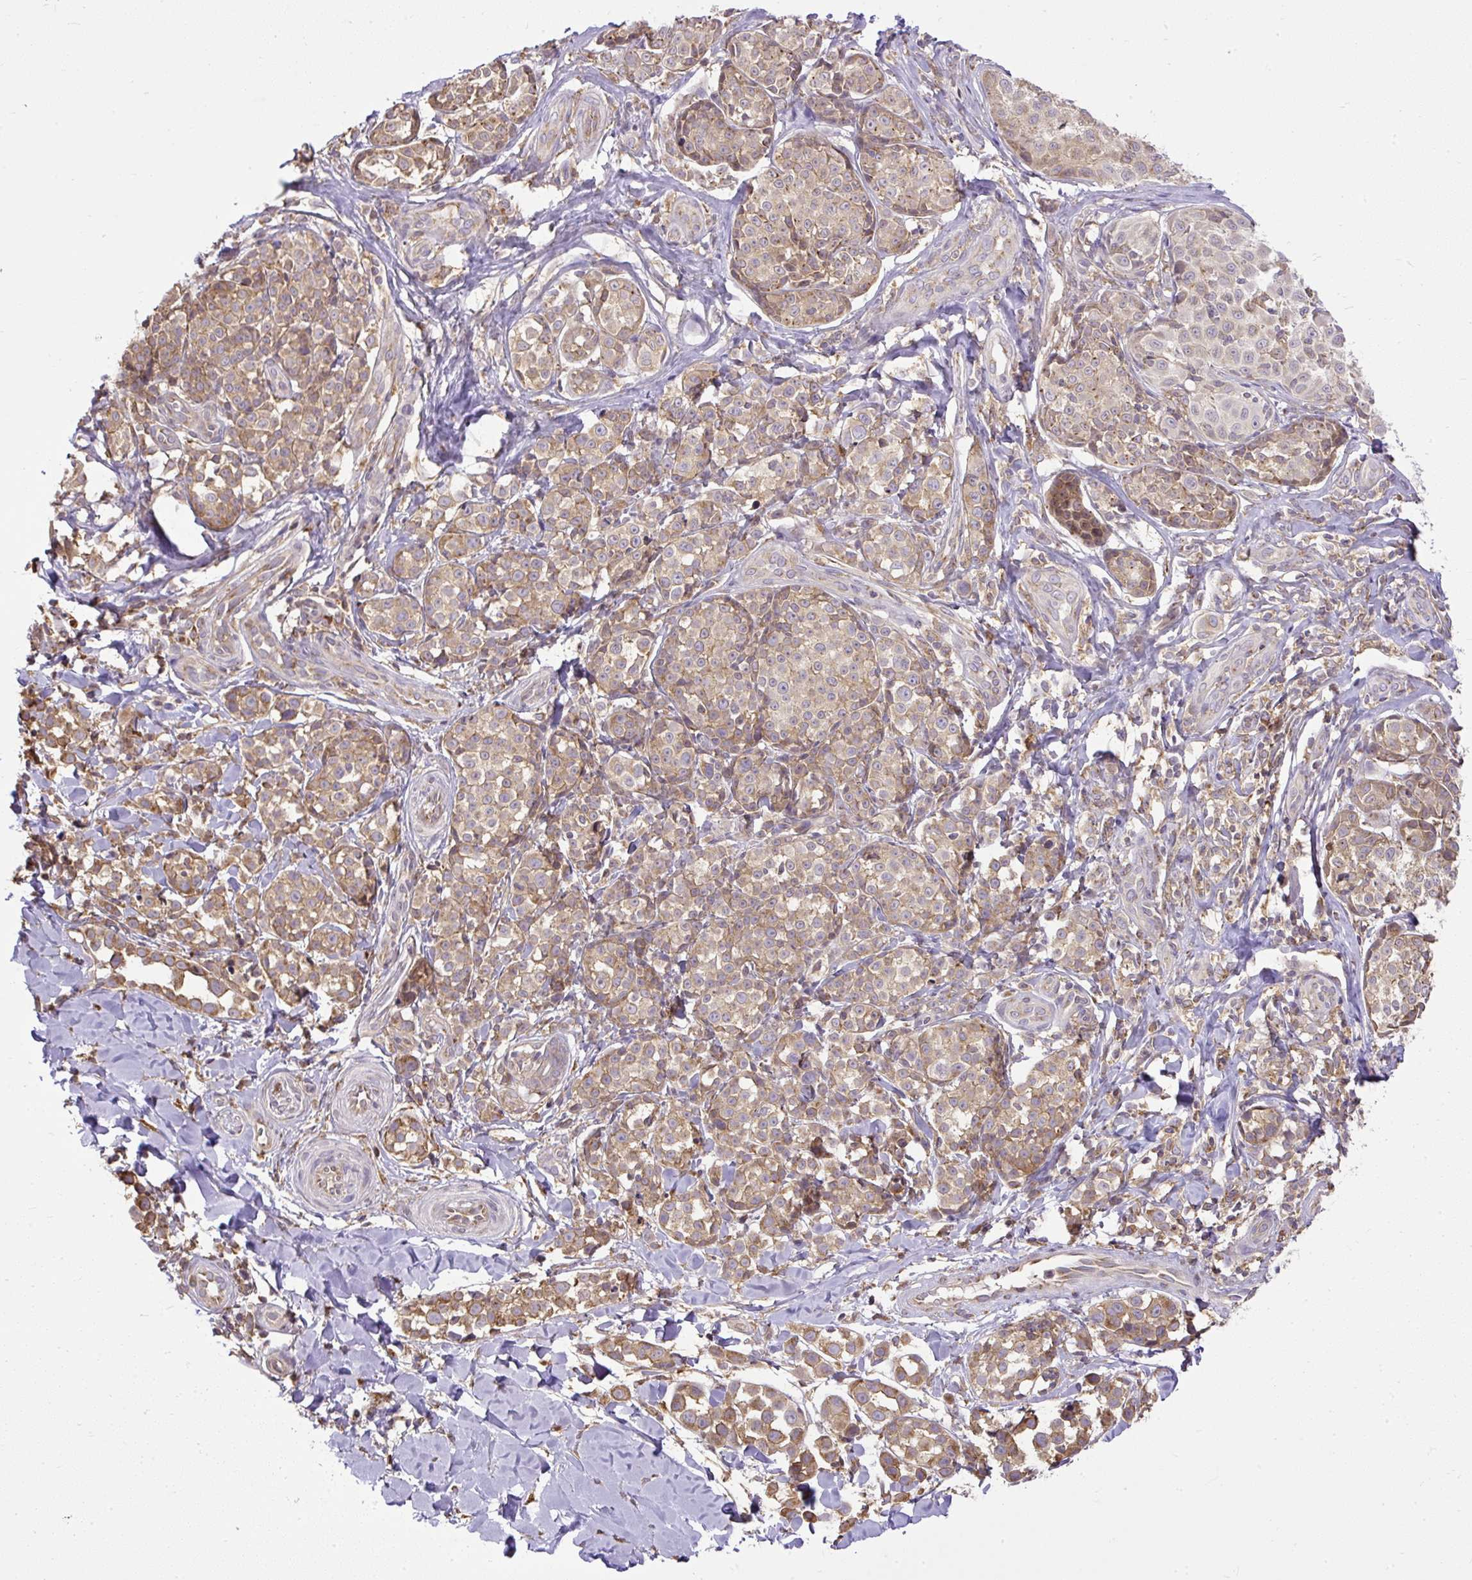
{"staining": {"intensity": "moderate", "quantity": "25%-75%", "location": "cytoplasmic/membranous"}, "tissue": "melanoma", "cell_type": "Tumor cells", "image_type": "cancer", "snomed": [{"axis": "morphology", "description": "Malignant melanoma, NOS"}, {"axis": "topography", "description": "Skin"}], "caption": "Tumor cells display moderate cytoplasmic/membranous staining in about 25%-75% of cells in malignant melanoma.", "gene": "SMC4", "patient": {"sex": "female", "age": 35}}